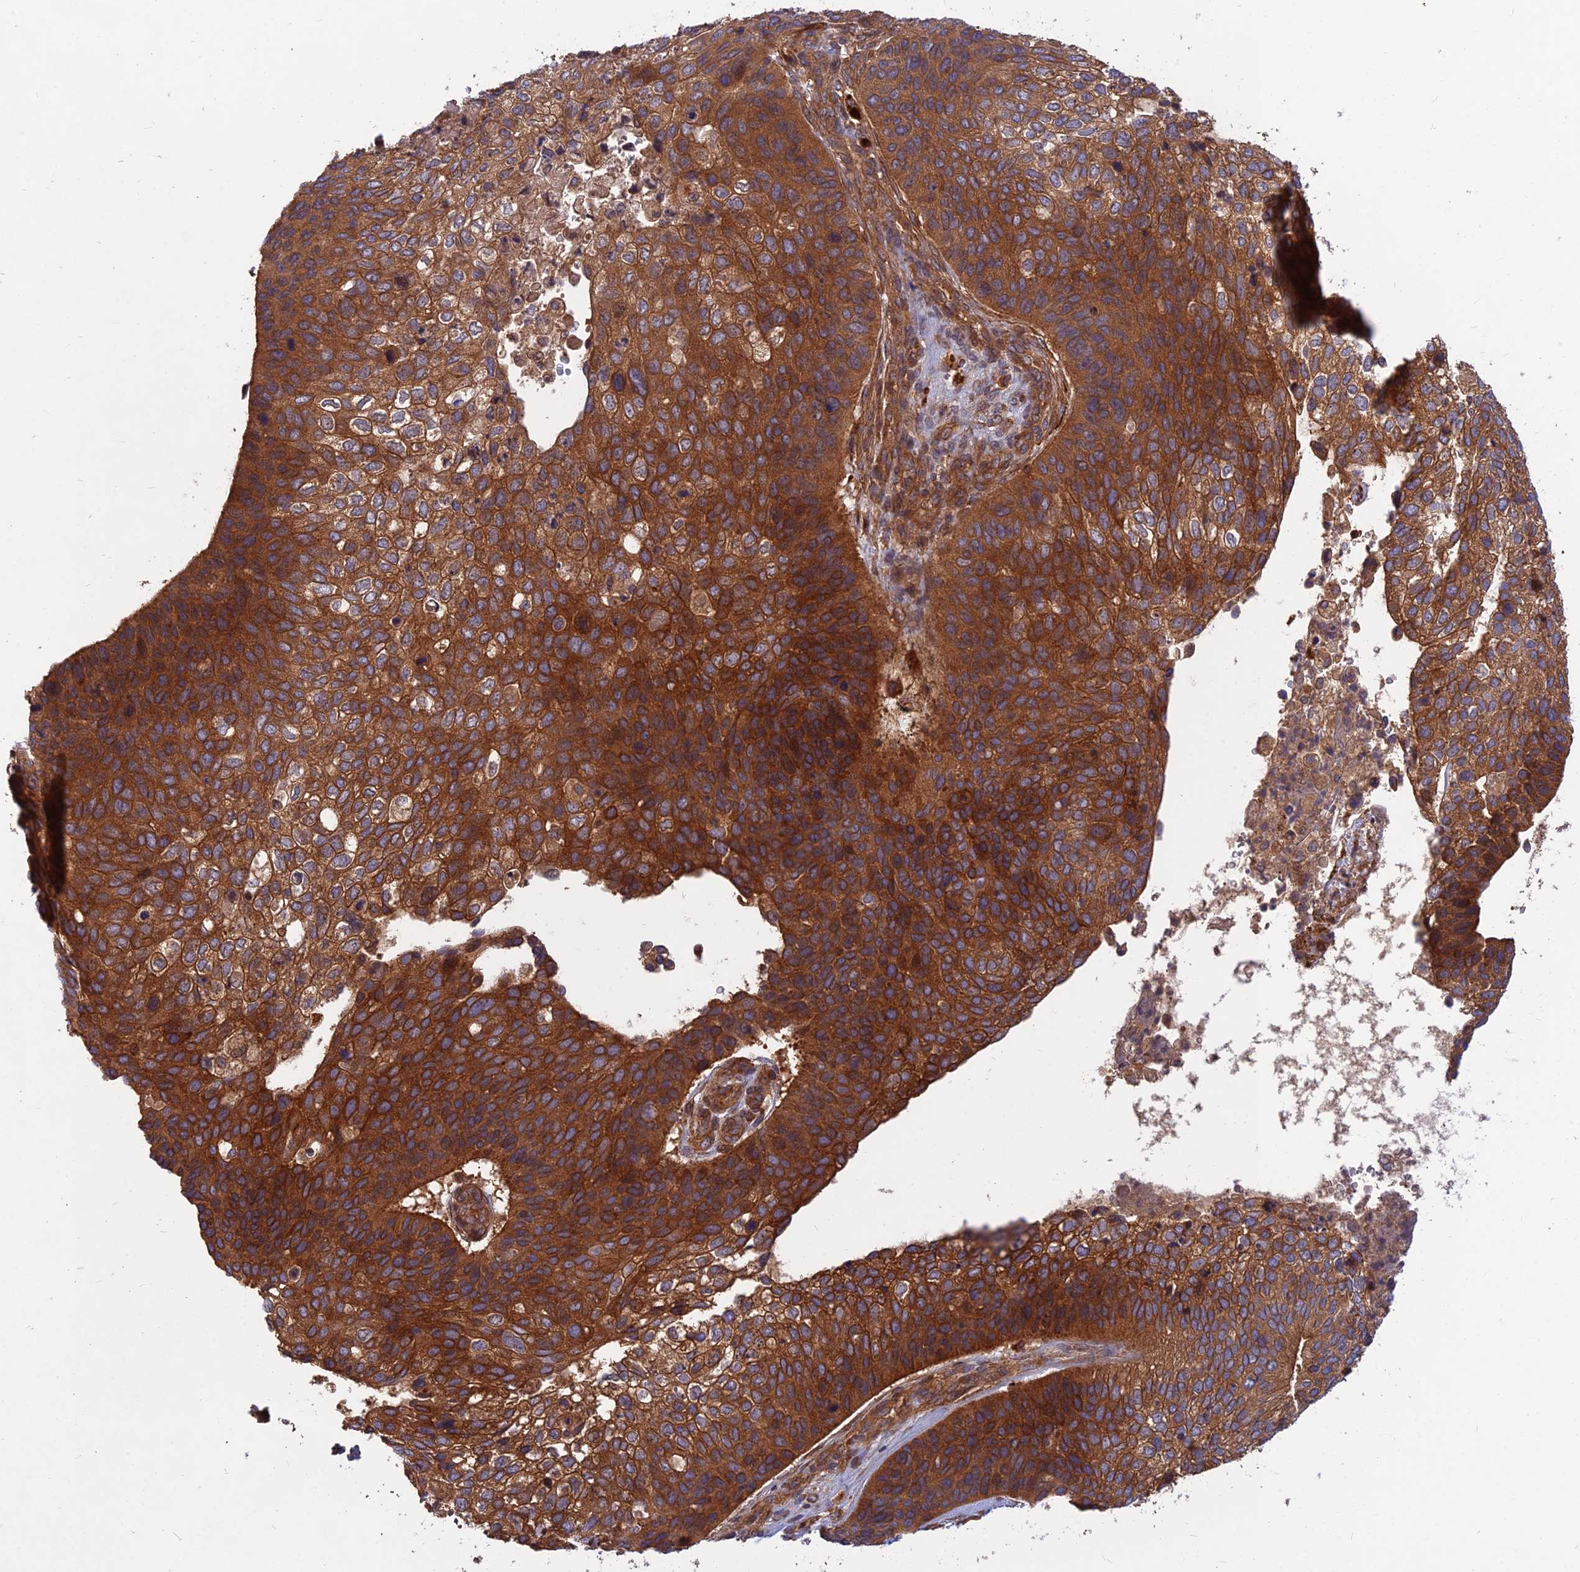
{"staining": {"intensity": "strong", "quantity": ">75%", "location": "cytoplasmic/membranous"}, "tissue": "skin cancer", "cell_type": "Tumor cells", "image_type": "cancer", "snomed": [{"axis": "morphology", "description": "Basal cell carcinoma"}, {"axis": "topography", "description": "Skin"}], "caption": "Protein expression analysis of basal cell carcinoma (skin) reveals strong cytoplasmic/membranous expression in approximately >75% of tumor cells. (IHC, brightfield microscopy, high magnification).", "gene": "RELCH", "patient": {"sex": "female", "age": 74}}